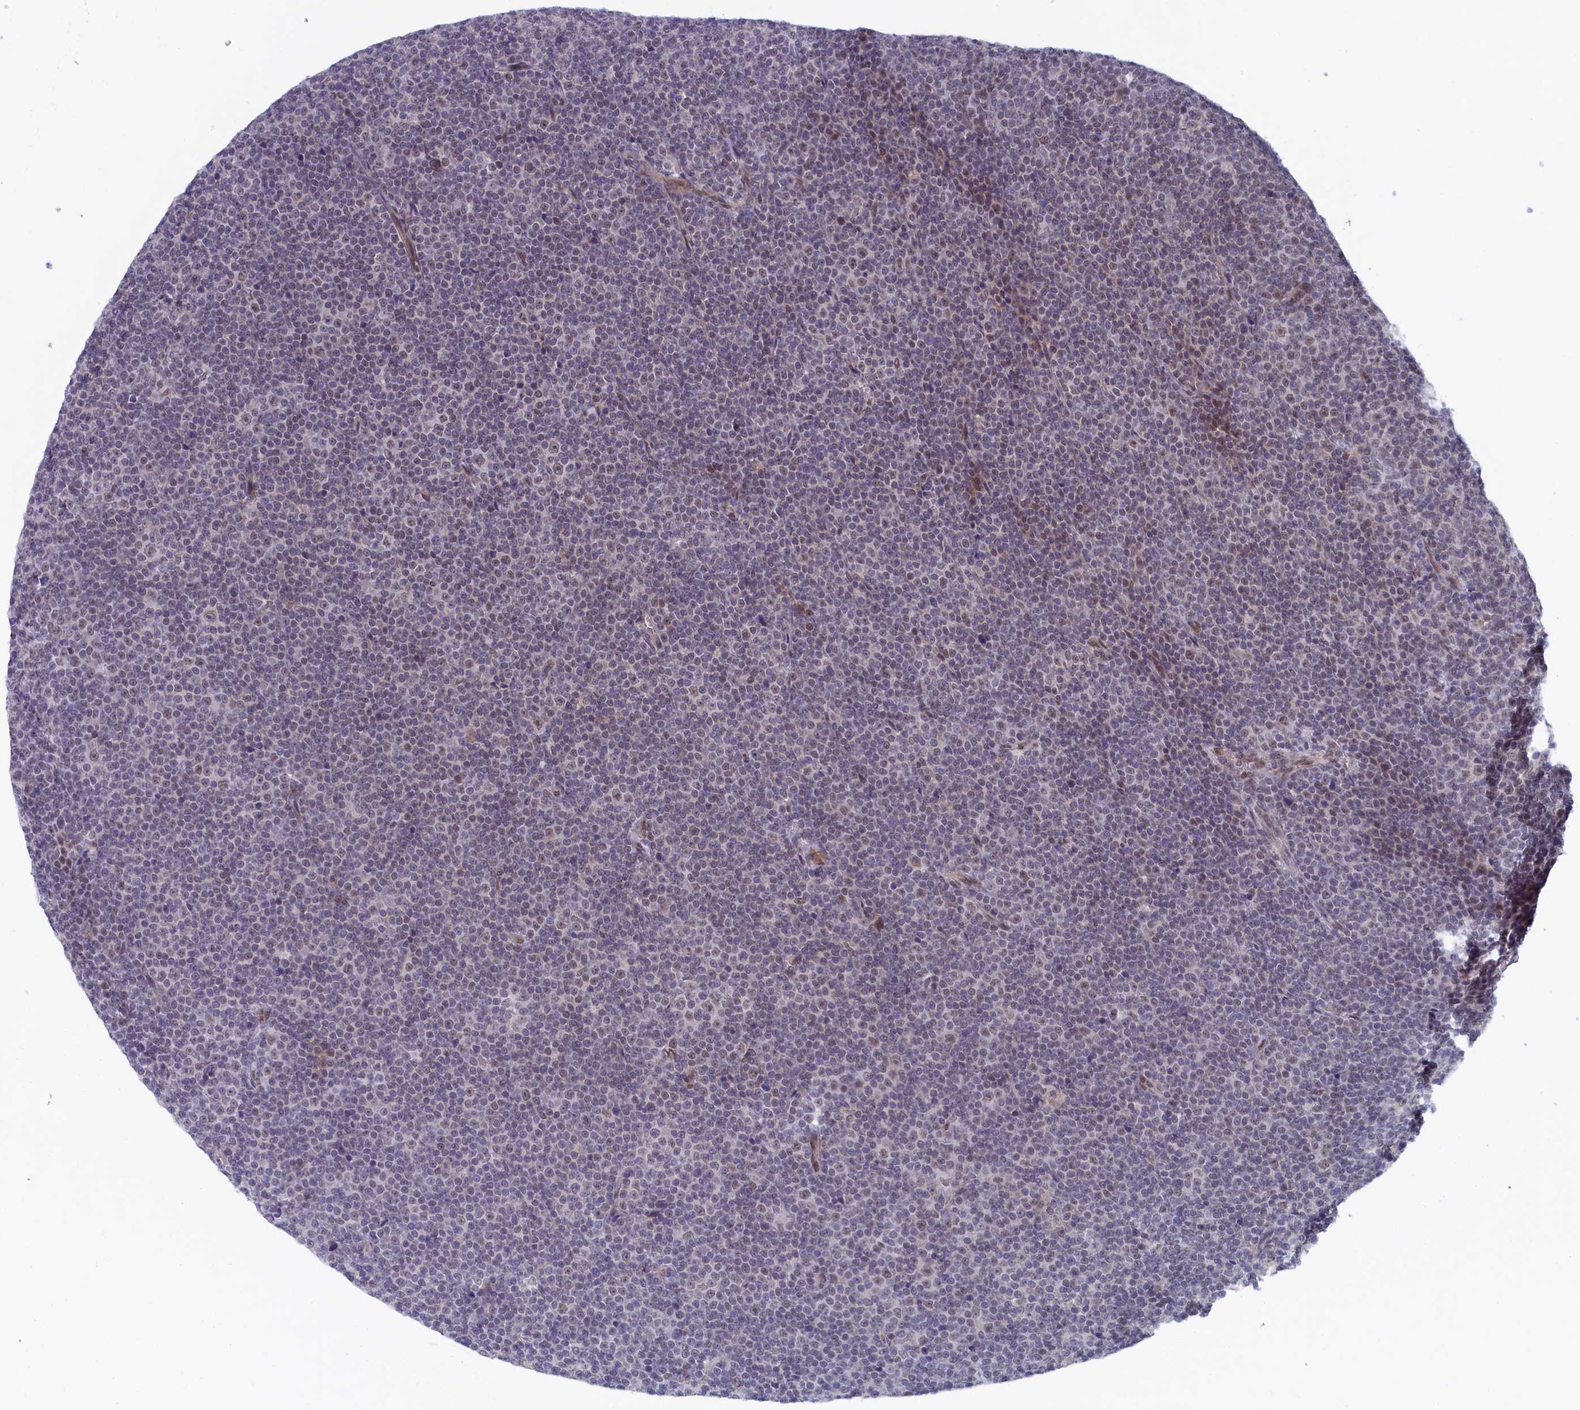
{"staining": {"intensity": "negative", "quantity": "none", "location": "none"}, "tissue": "lymphoma", "cell_type": "Tumor cells", "image_type": "cancer", "snomed": [{"axis": "morphology", "description": "Malignant lymphoma, non-Hodgkin's type, Low grade"}, {"axis": "topography", "description": "Lymph node"}], "caption": "High power microscopy image of an IHC image of lymphoma, revealing no significant positivity in tumor cells.", "gene": "DNAJC17", "patient": {"sex": "female", "age": 67}}